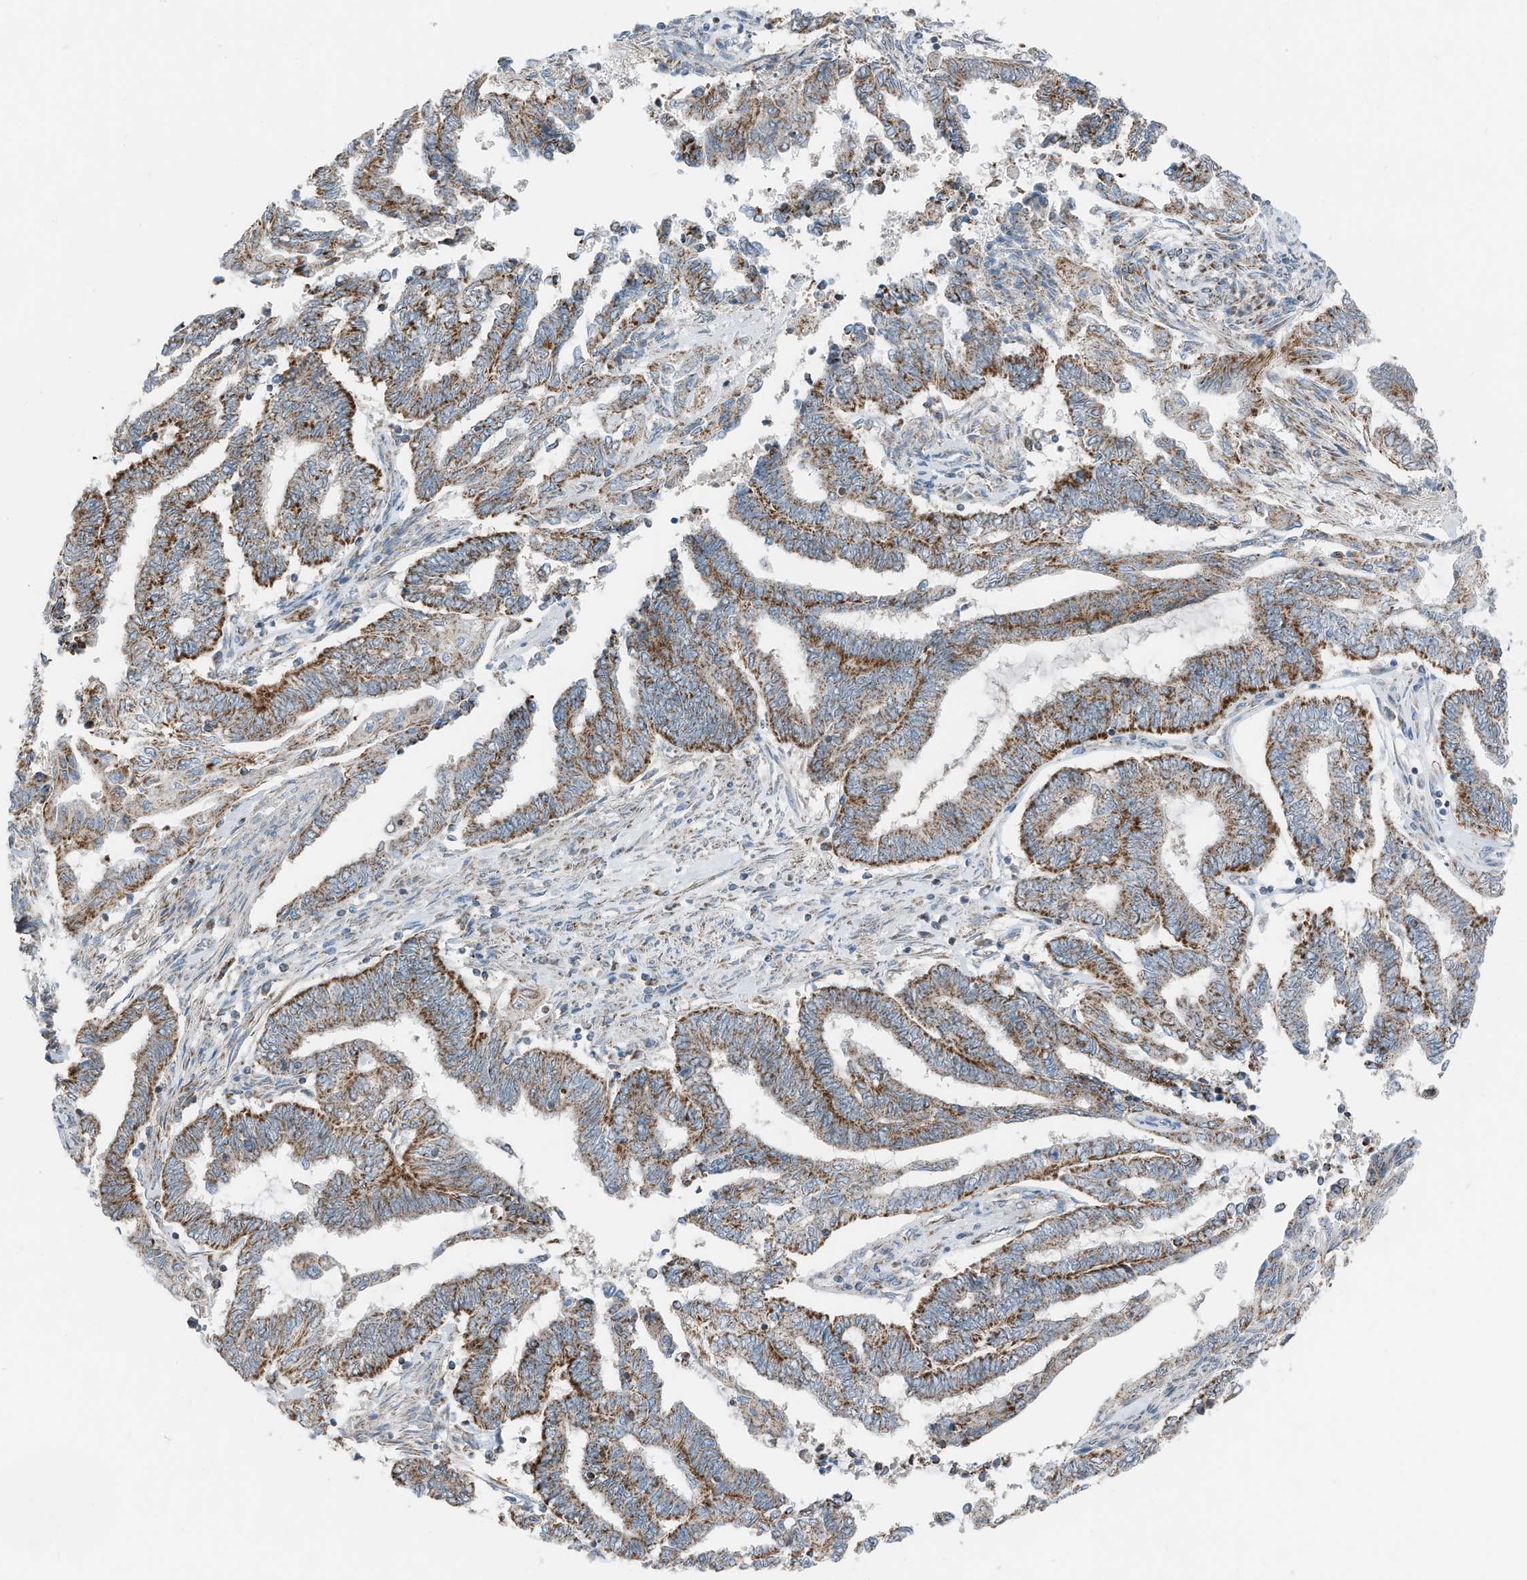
{"staining": {"intensity": "strong", "quantity": ">75%", "location": "cytoplasmic/membranous"}, "tissue": "endometrial cancer", "cell_type": "Tumor cells", "image_type": "cancer", "snomed": [{"axis": "morphology", "description": "Adenocarcinoma, NOS"}, {"axis": "topography", "description": "Uterus"}, {"axis": "topography", "description": "Endometrium"}], "caption": "About >75% of tumor cells in human endometrial adenocarcinoma show strong cytoplasmic/membranous protein staining as visualized by brown immunohistochemical staining.", "gene": "RMND1", "patient": {"sex": "female", "age": 70}}